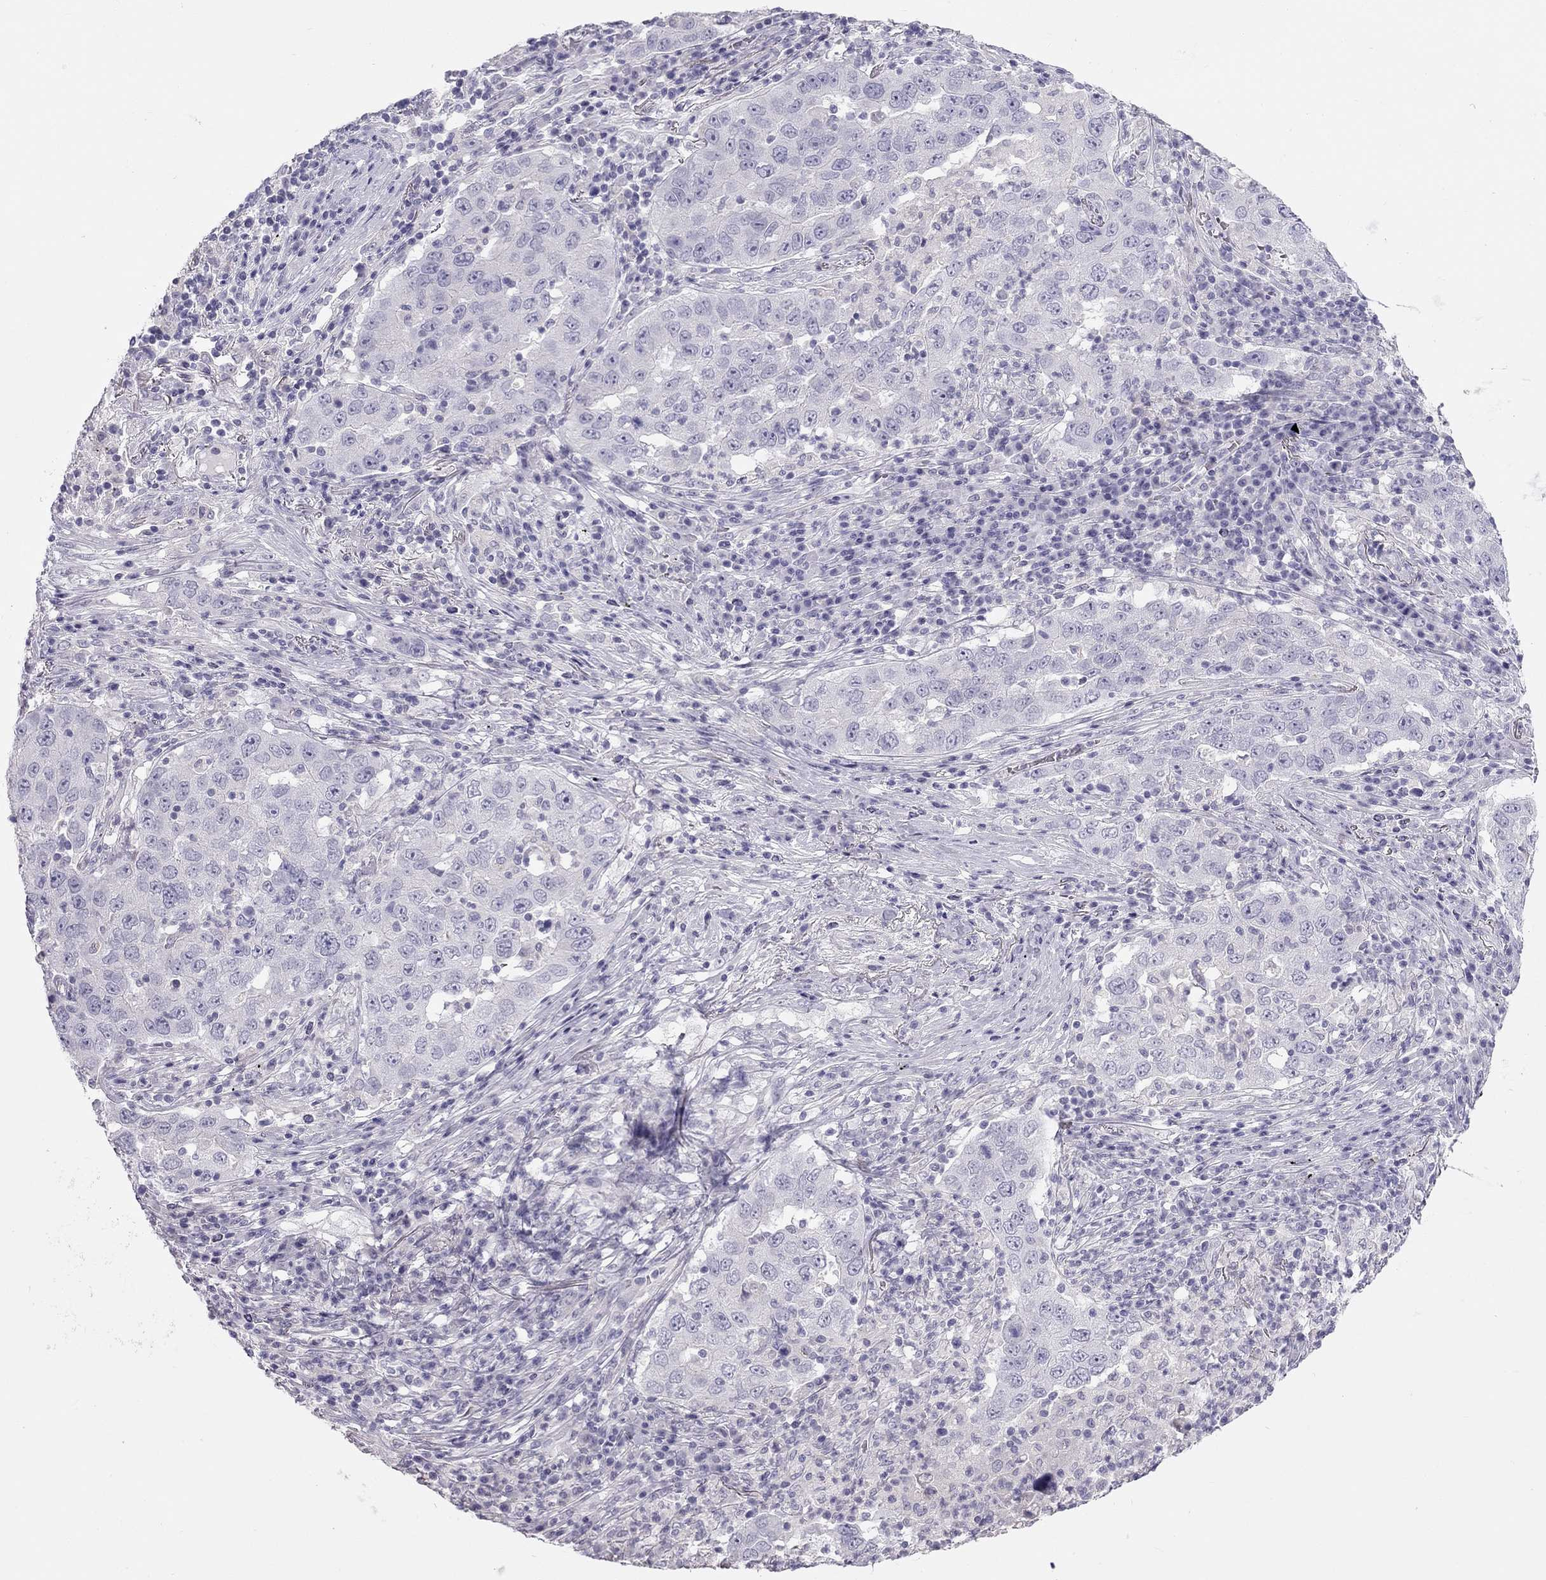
{"staining": {"intensity": "negative", "quantity": "none", "location": "none"}, "tissue": "lung cancer", "cell_type": "Tumor cells", "image_type": "cancer", "snomed": [{"axis": "morphology", "description": "Adenocarcinoma, NOS"}, {"axis": "topography", "description": "Lung"}], "caption": "Immunohistochemistry micrograph of human lung adenocarcinoma stained for a protein (brown), which reveals no positivity in tumor cells.", "gene": "SPATA12", "patient": {"sex": "male", "age": 73}}